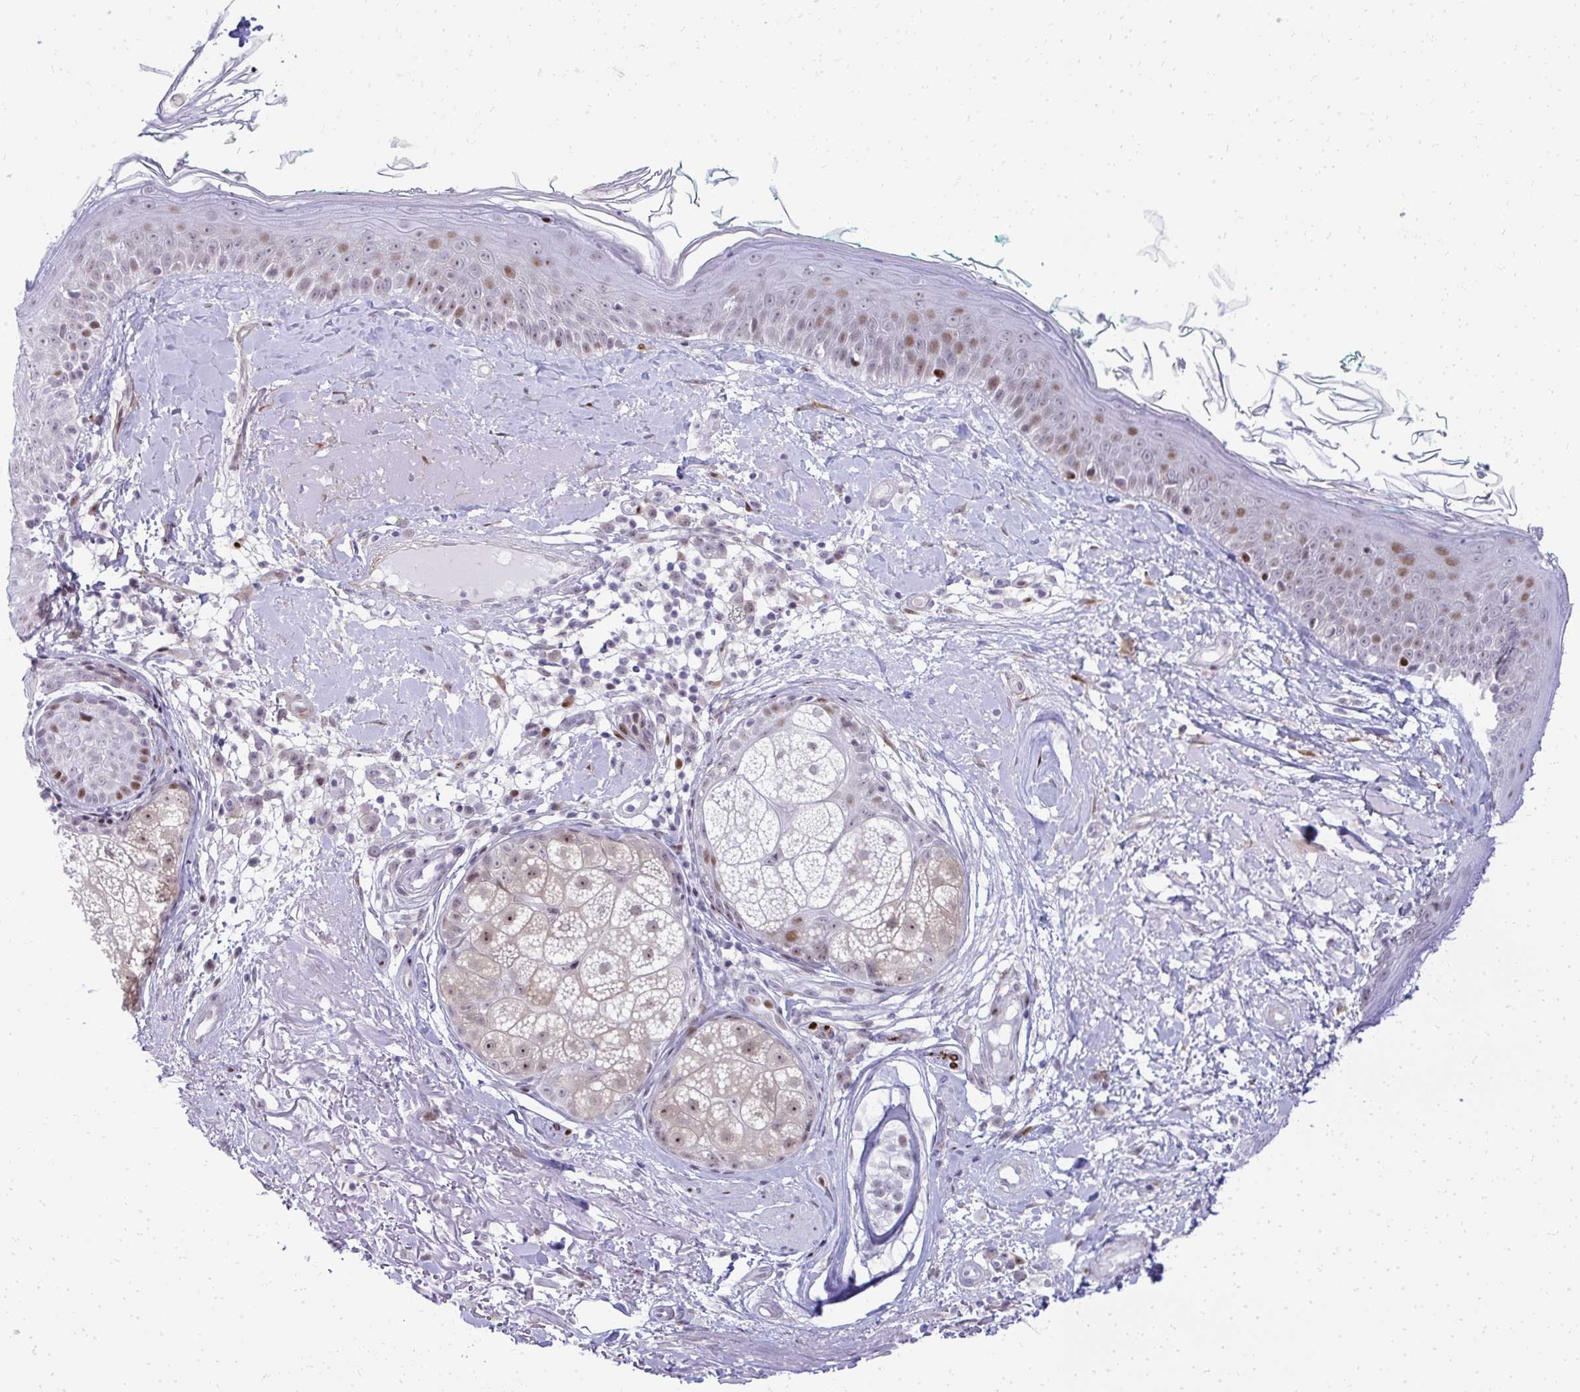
{"staining": {"intensity": "moderate", "quantity": ">75%", "location": "cytoplasmic/membranous,nuclear"}, "tissue": "skin", "cell_type": "Fibroblasts", "image_type": "normal", "snomed": [{"axis": "morphology", "description": "Normal tissue, NOS"}, {"axis": "topography", "description": "Skin"}], "caption": "High-magnification brightfield microscopy of normal skin stained with DAB (3,3'-diaminobenzidine) (brown) and counterstained with hematoxylin (blue). fibroblasts exhibit moderate cytoplasmic/membranous,nuclear positivity is appreciated in approximately>75% of cells.", "gene": "GLDN", "patient": {"sex": "male", "age": 73}}